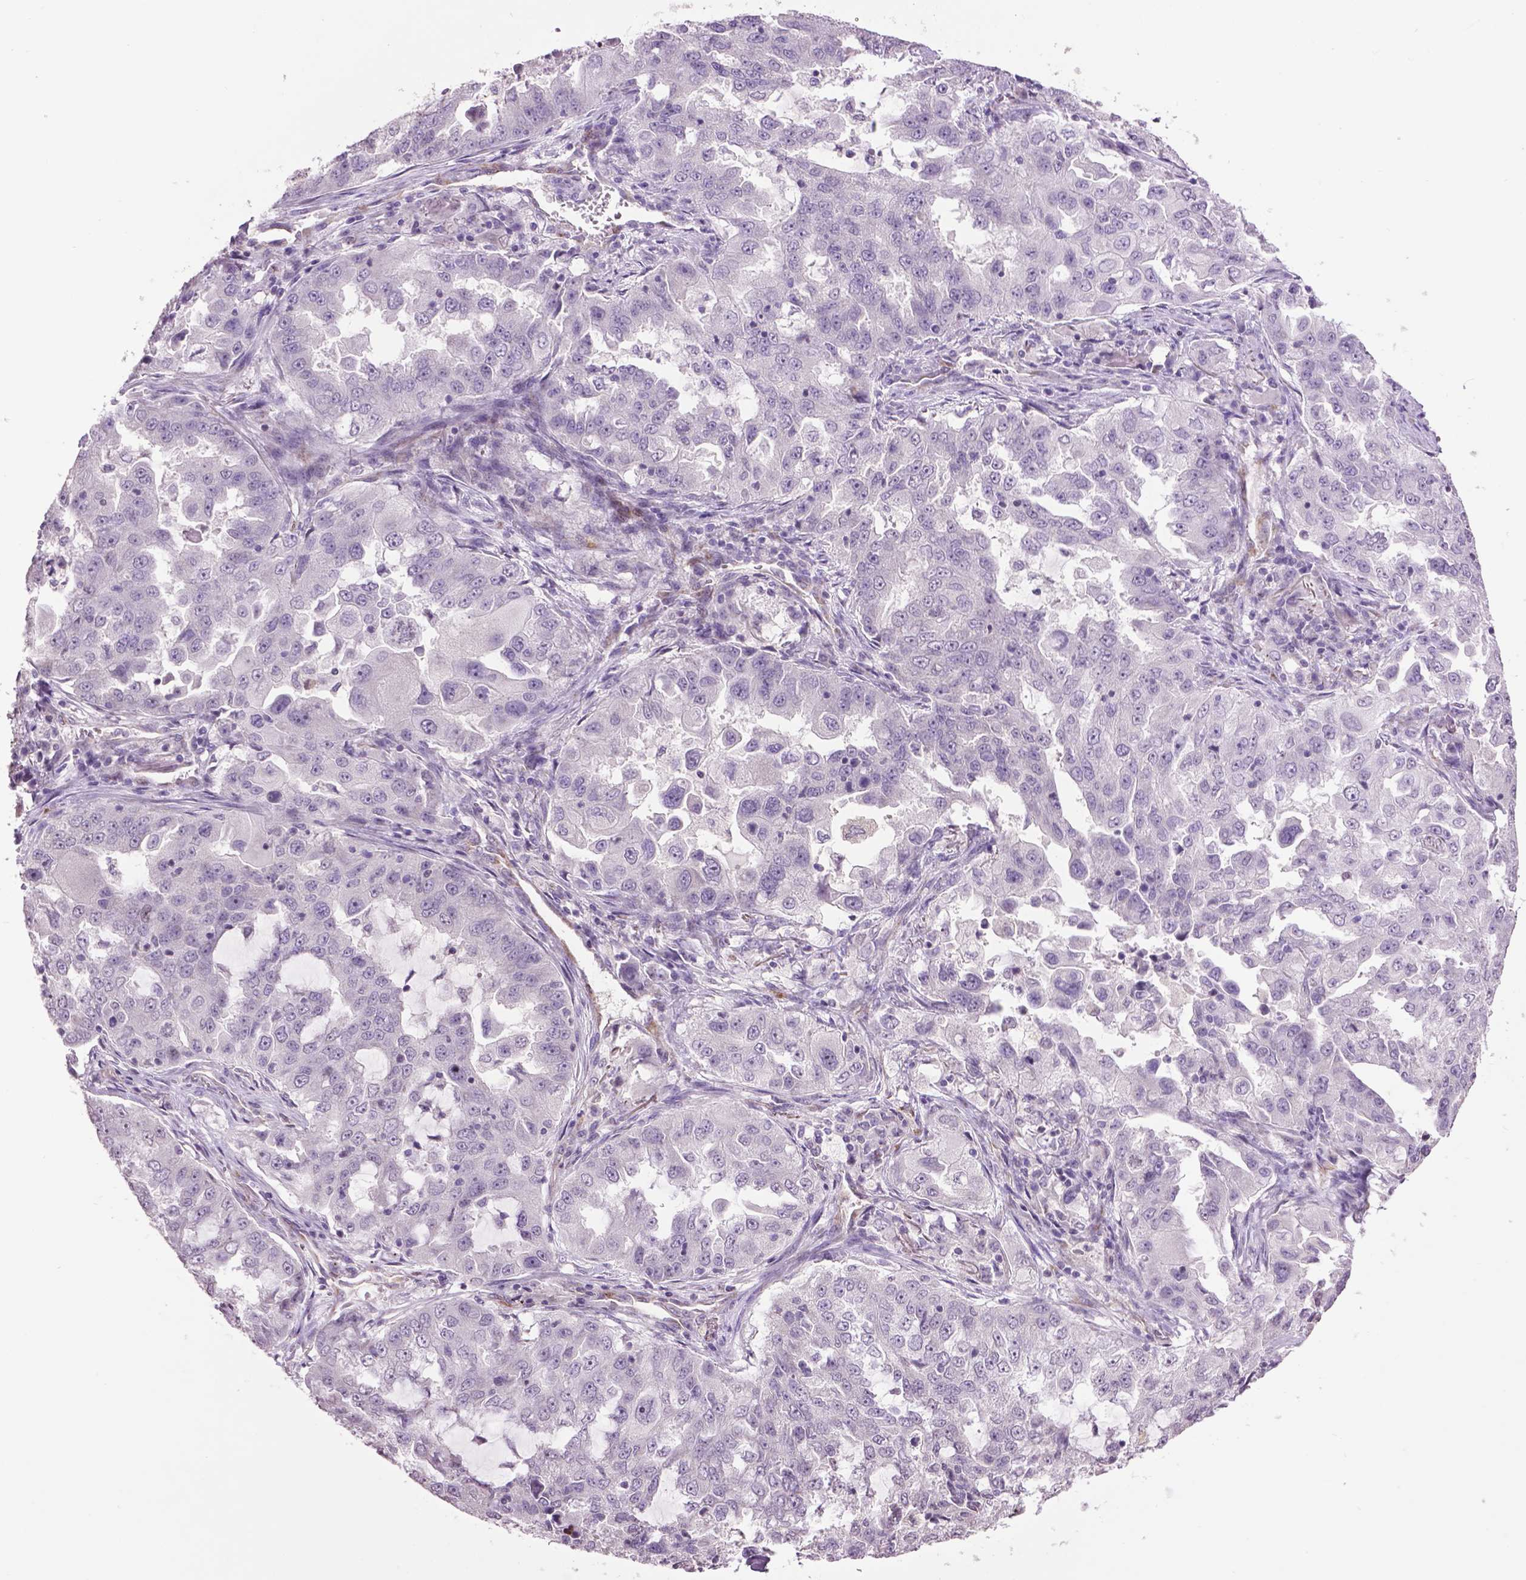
{"staining": {"intensity": "negative", "quantity": "none", "location": "none"}, "tissue": "lung cancer", "cell_type": "Tumor cells", "image_type": "cancer", "snomed": [{"axis": "morphology", "description": "Adenocarcinoma, NOS"}, {"axis": "topography", "description": "Lung"}], "caption": "Human lung cancer stained for a protein using immunohistochemistry reveals no staining in tumor cells.", "gene": "TH", "patient": {"sex": "female", "age": 61}}